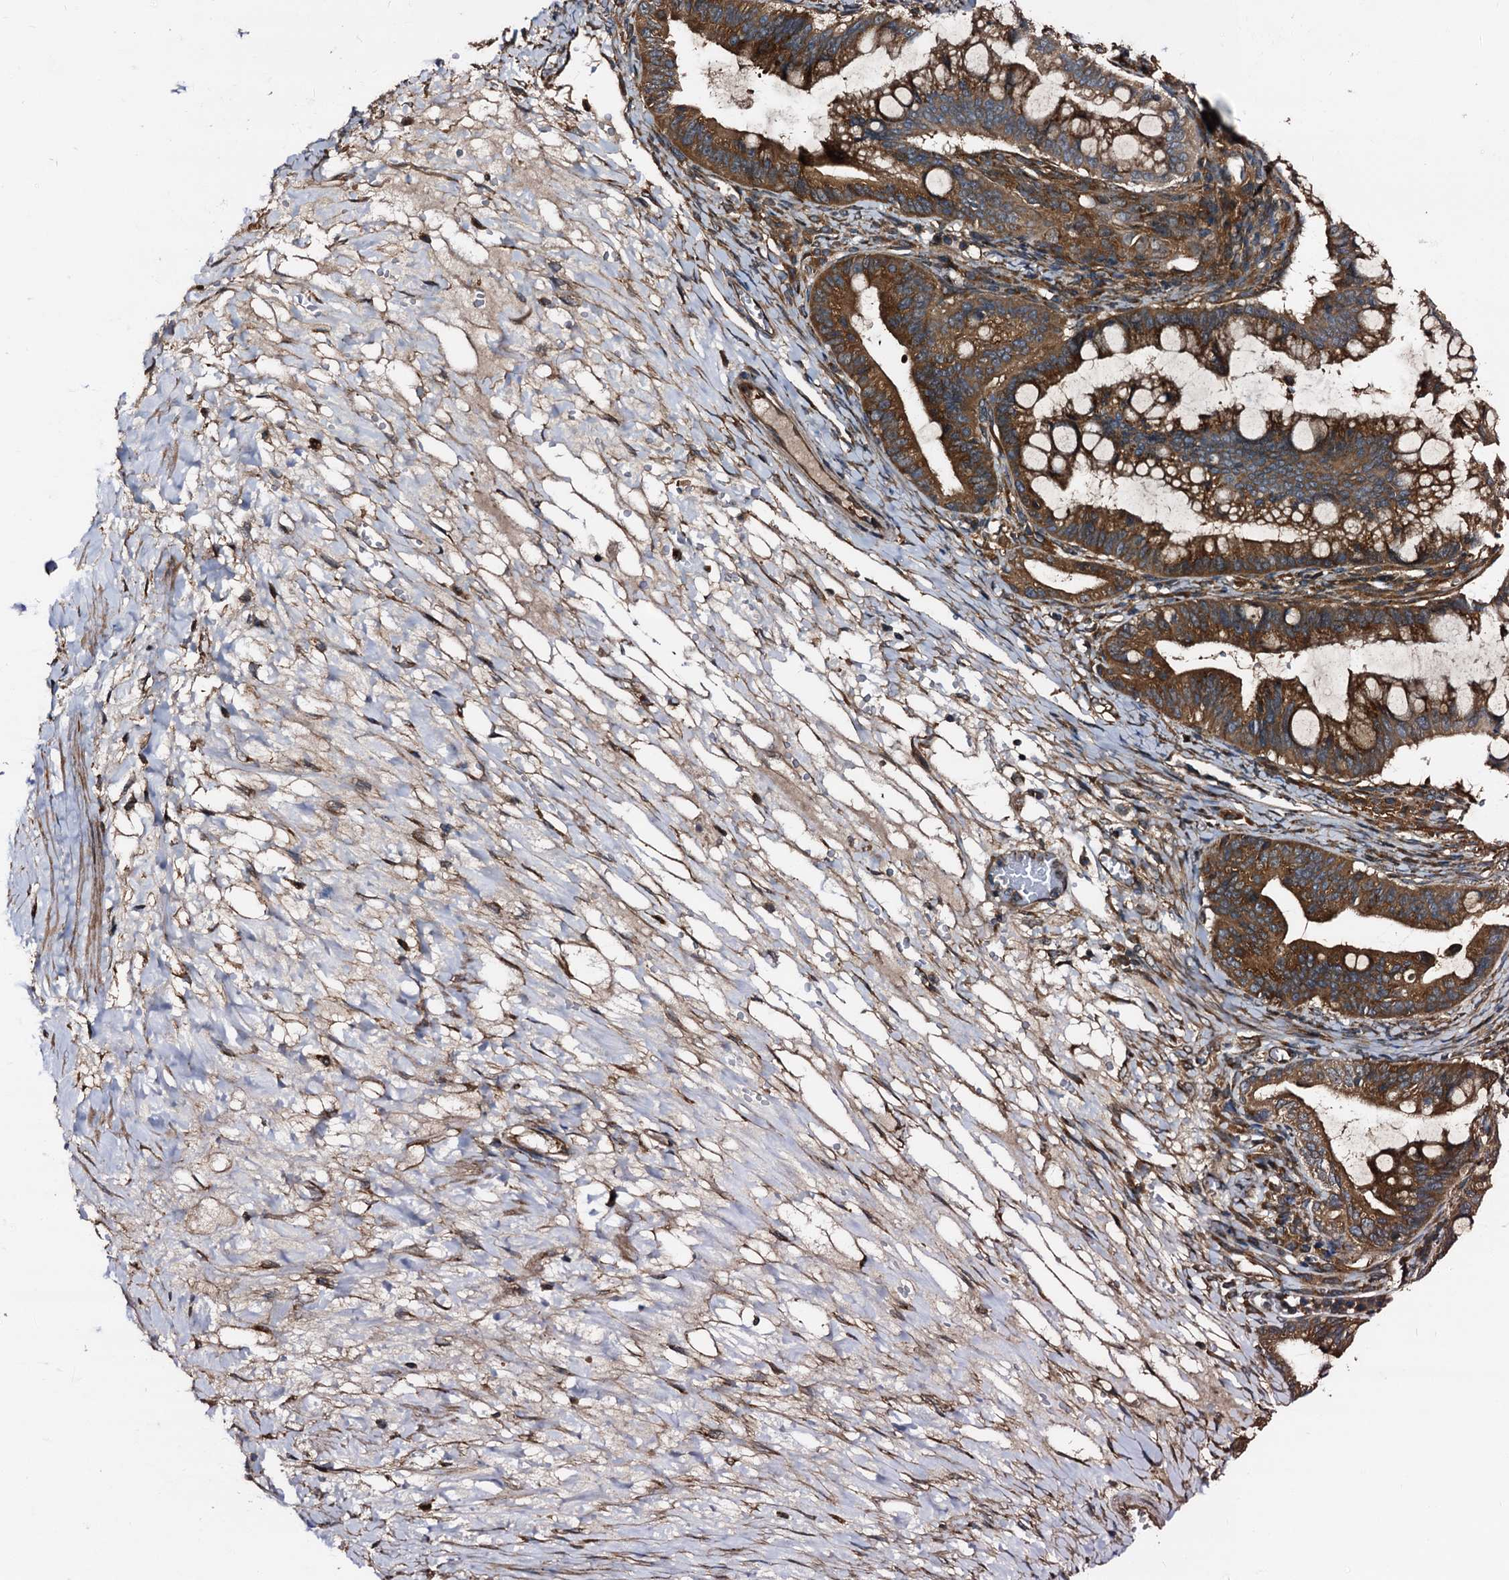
{"staining": {"intensity": "strong", "quantity": ">75%", "location": "cytoplasmic/membranous"}, "tissue": "ovarian cancer", "cell_type": "Tumor cells", "image_type": "cancer", "snomed": [{"axis": "morphology", "description": "Cystadenocarcinoma, mucinous, NOS"}, {"axis": "topography", "description": "Ovary"}], "caption": "Protein staining of ovarian cancer tissue displays strong cytoplasmic/membranous expression in approximately >75% of tumor cells.", "gene": "PEX5", "patient": {"sex": "female", "age": 73}}